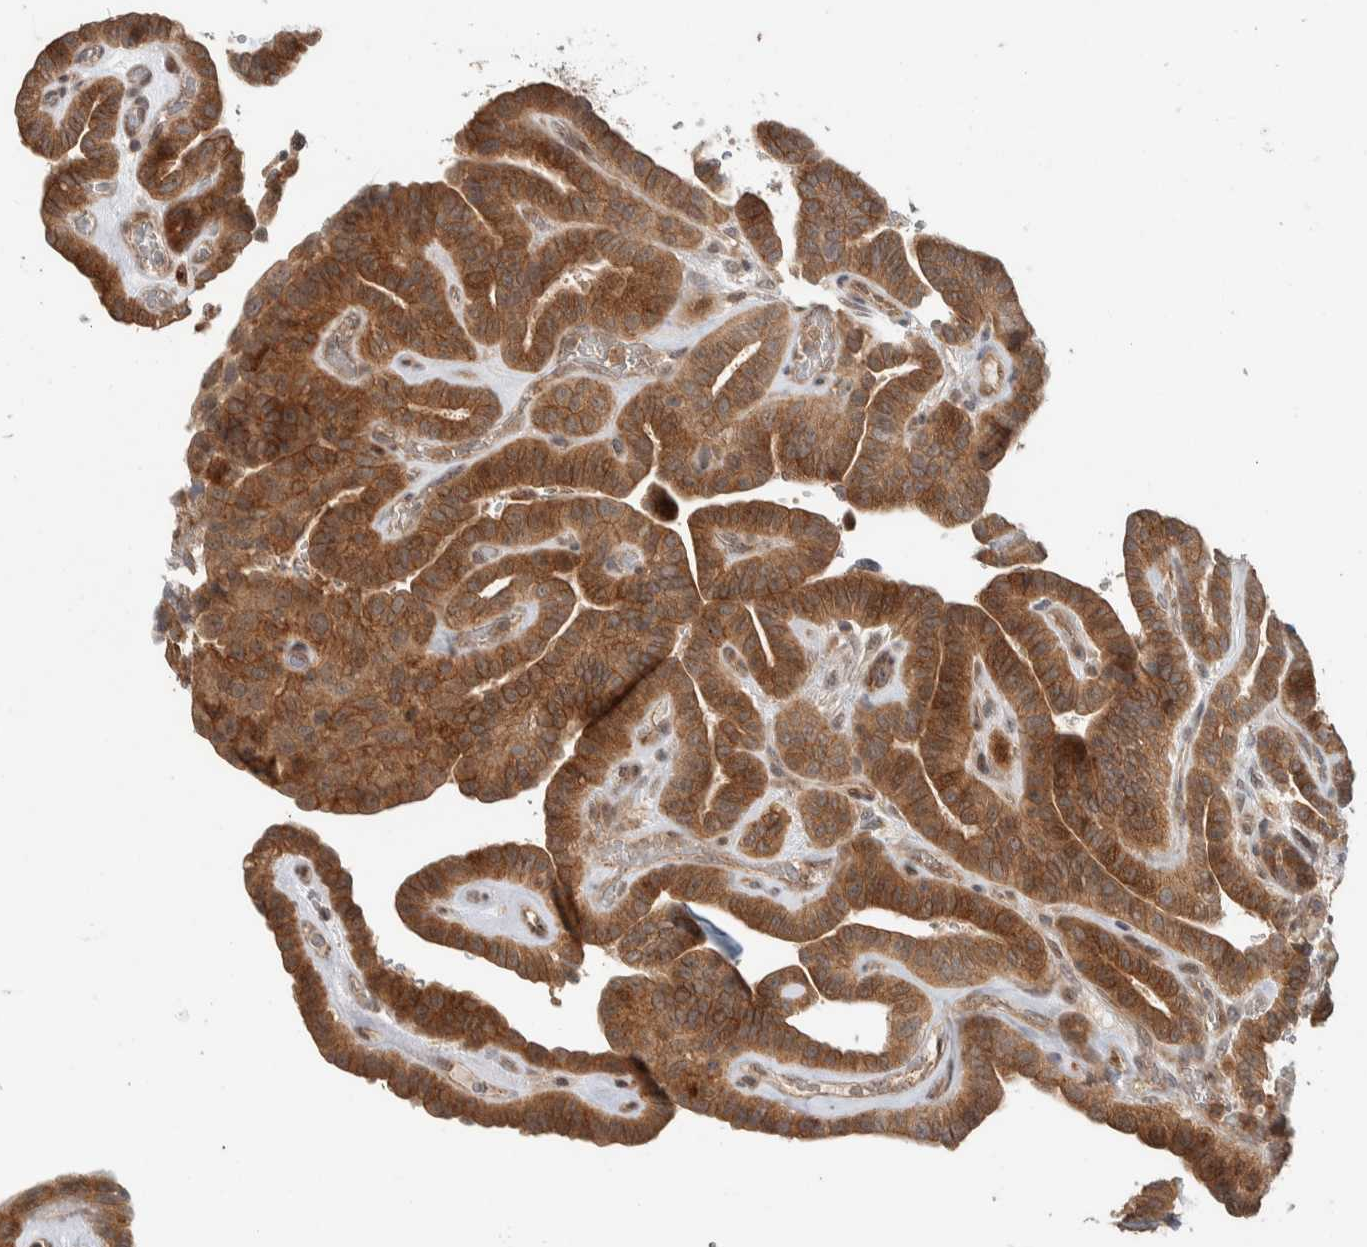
{"staining": {"intensity": "moderate", "quantity": ">75%", "location": "cytoplasmic/membranous"}, "tissue": "thyroid cancer", "cell_type": "Tumor cells", "image_type": "cancer", "snomed": [{"axis": "morphology", "description": "Papillary adenocarcinoma, NOS"}, {"axis": "topography", "description": "Thyroid gland"}], "caption": "DAB (3,3'-diaminobenzidine) immunohistochemical staining of papillary adenocarcinoma (thyroid) displays moderate cytoplasmic/membranous protein positivity in approximately >75% of tumor cells.", "gene": "DEPTOR", "patient": {"sex": "male", "age": 77}}